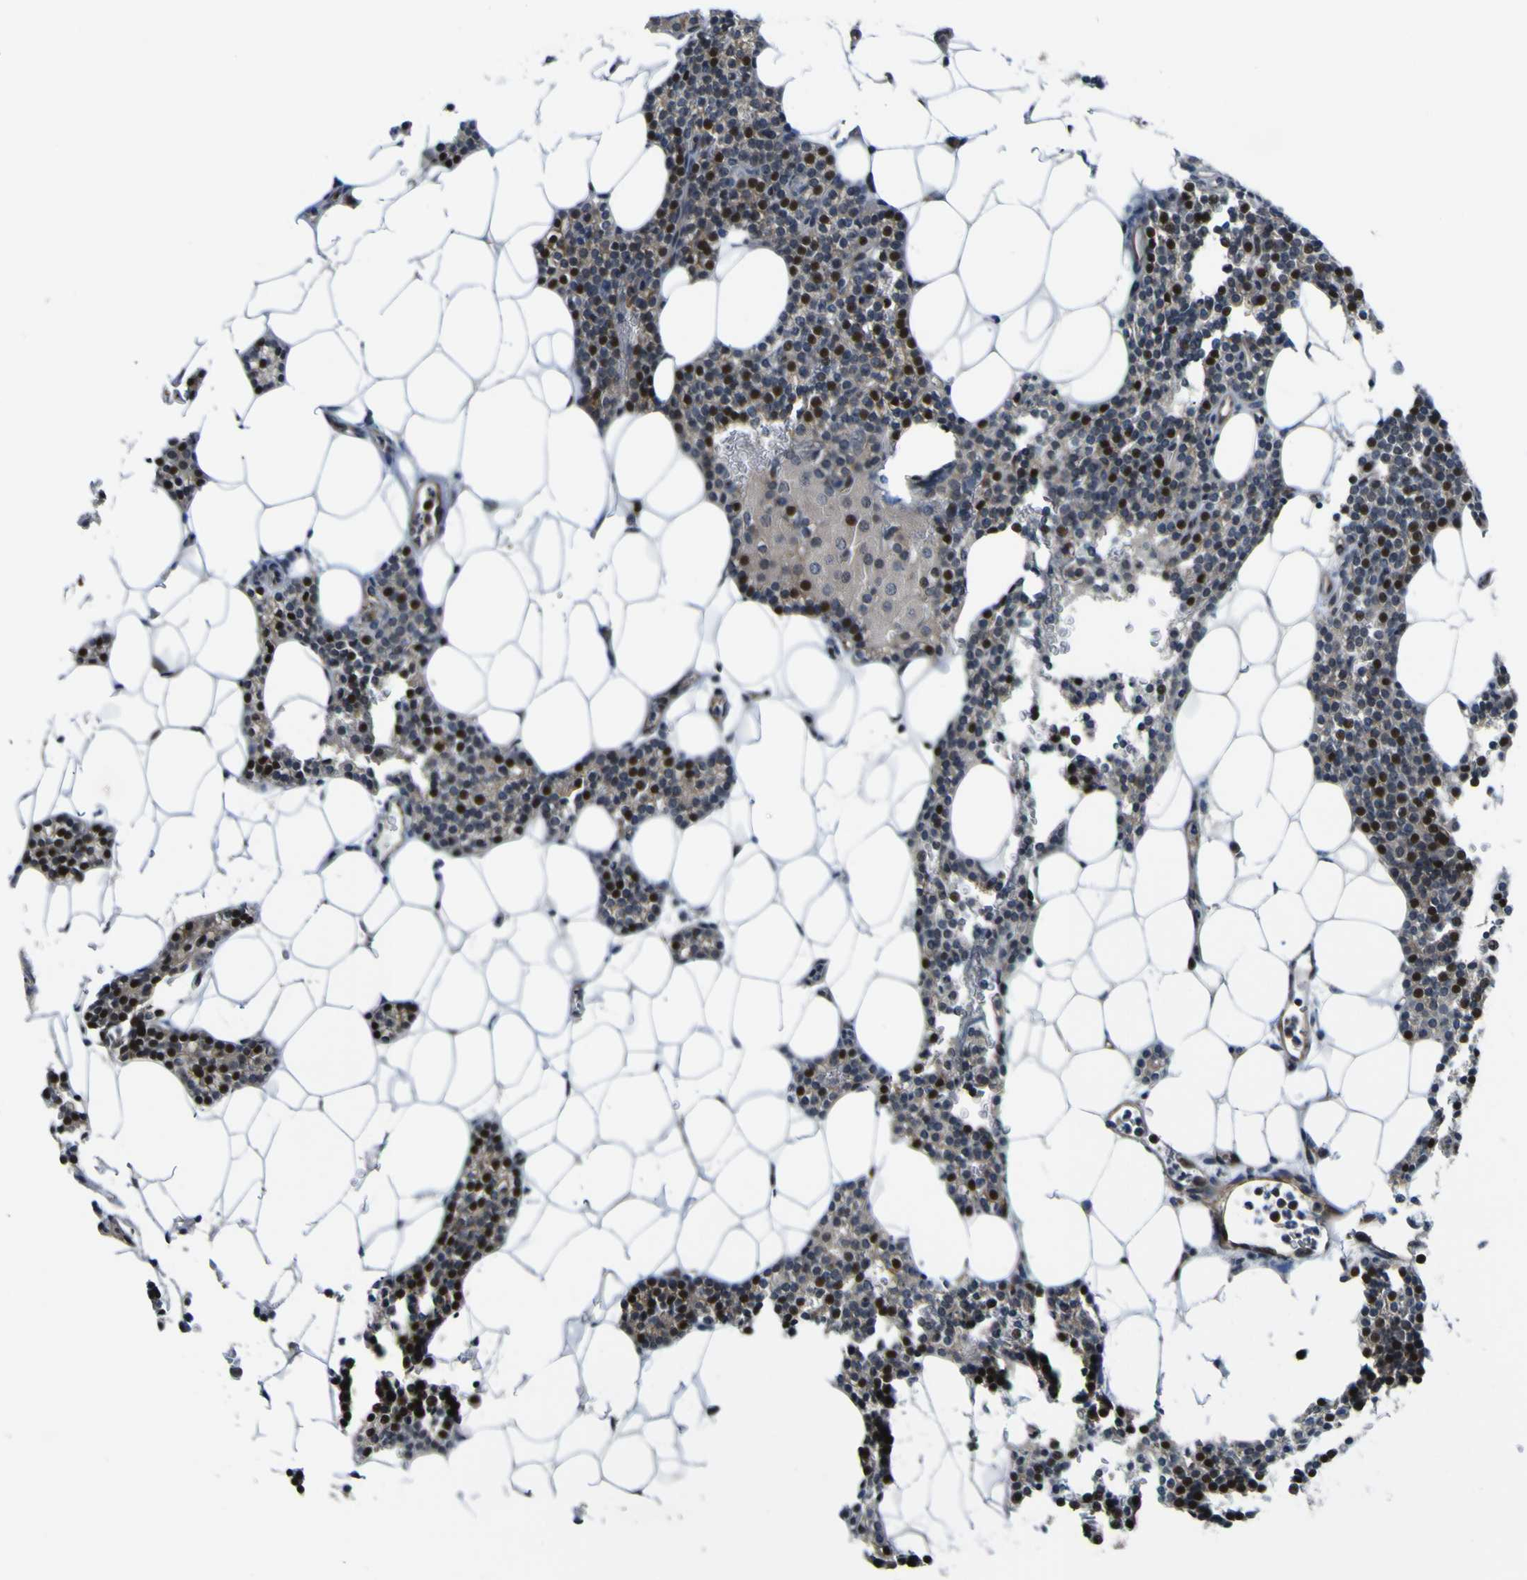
{"staining": {"intensity": "strong", "quantity": "25%-75%", "location": "nuclear"}, "tissue": "parathyroid gland", "cell_type": "Glandular cells", "image_type": "normal", "snomed": [{"axis": "morphology", "description": "Normal tissue, NOS"}, {"axis": "morphology", "description": "Adenoma, NOS"}, {"axis": "topography", "description": "Parathyroid gland"}], "caption": "This photomicrograph shows immunohistochemistry staining of unremarkable parathyroid gland, with high strong nuclear staining in approximately 25%-75% of glandular cells.", "gene": "KDM7A", "patient": {"sex": "female", "age": 51}}